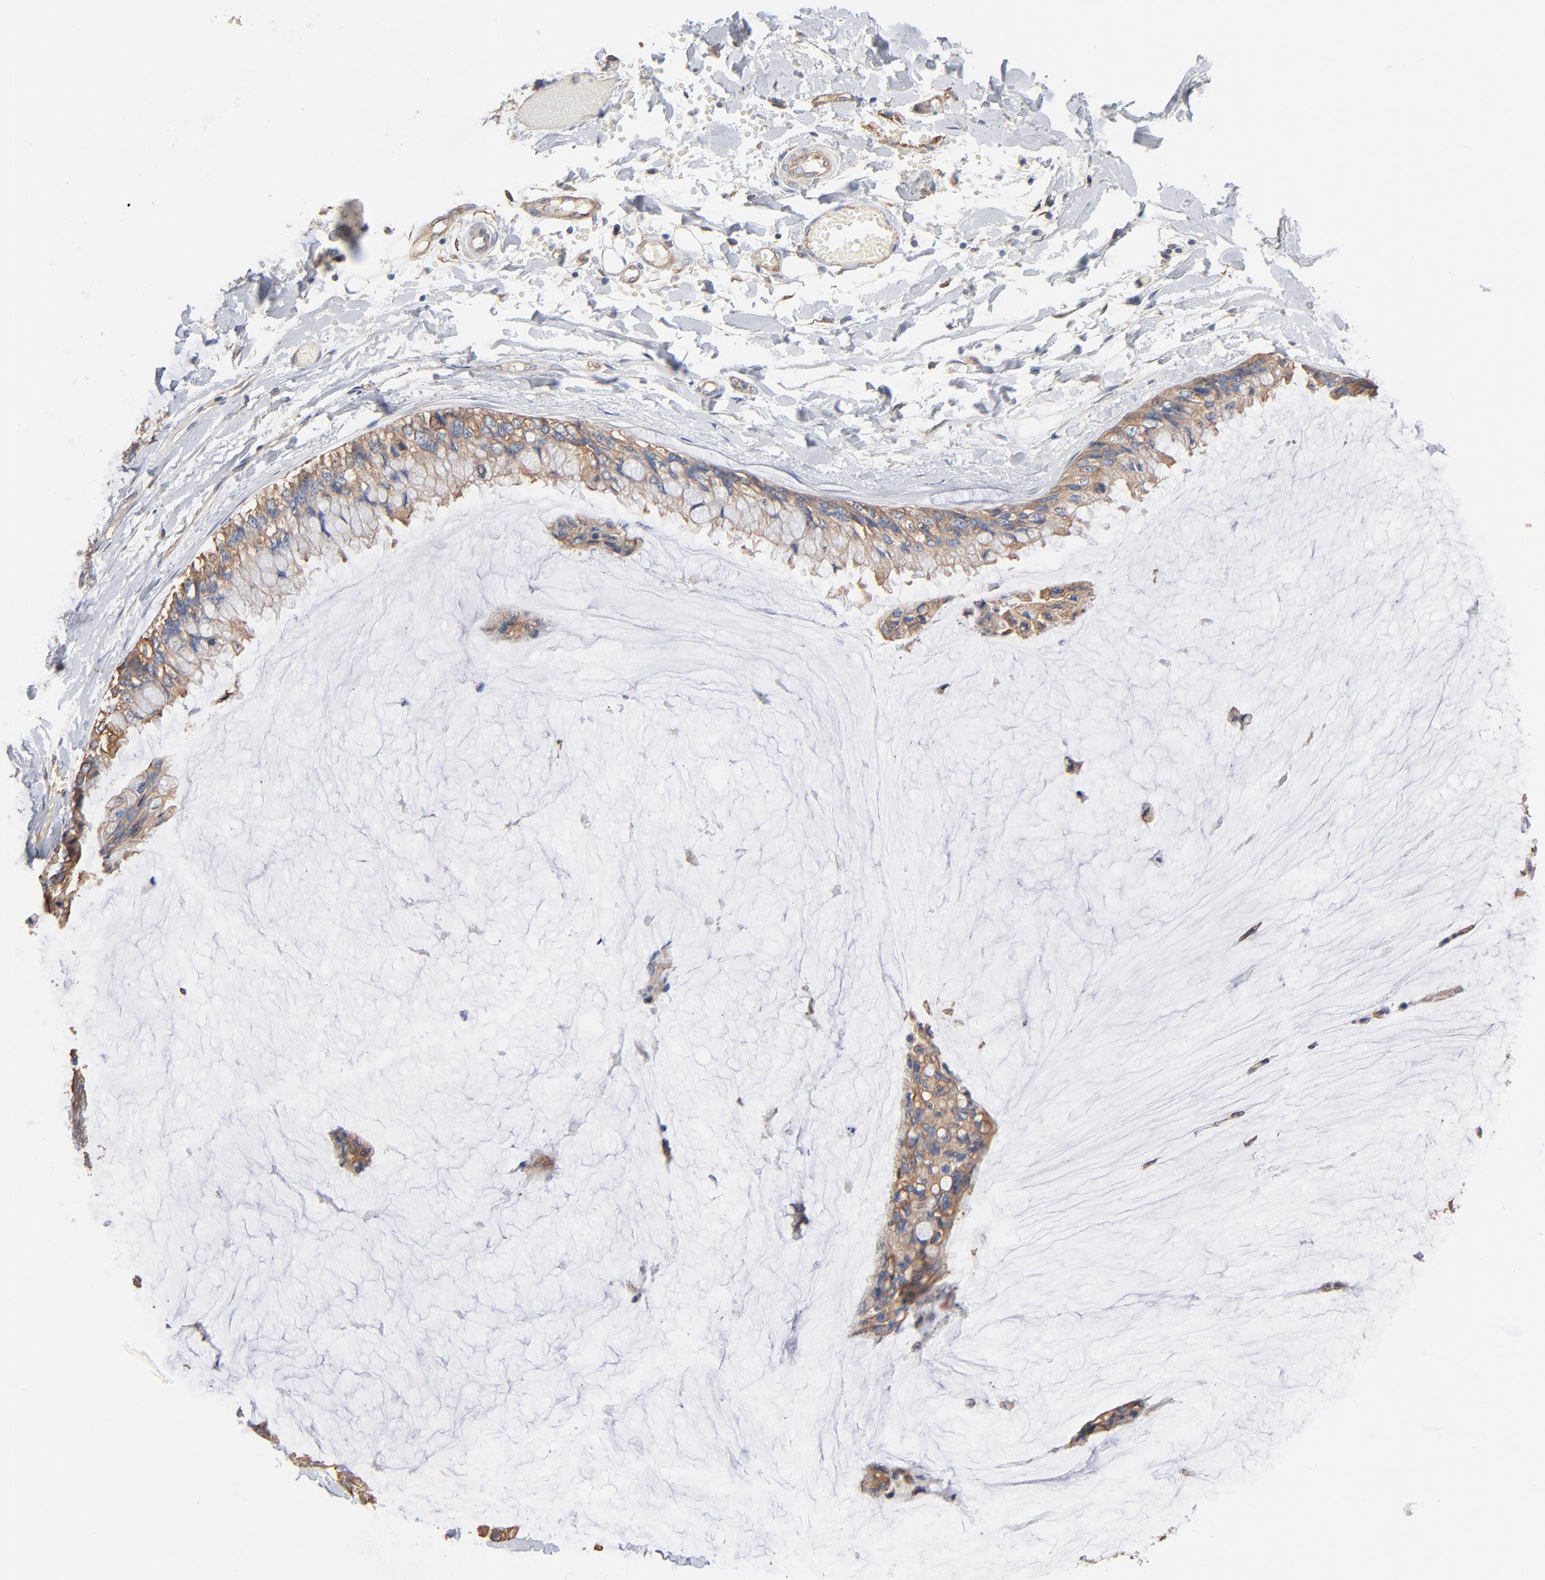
{"staining": {"intensity": "weak", "quantity": ">75%", "location": "cytoplasmic/membranous"}, "tissue": "ovarian cancer", "cell_type": "Tumor cells", "image_type": "cancer", "snomed": [{"axis": "morphology", "description": "Cystadenocarcinoma, mucinous, NOS"}, {"axis": "topography", "description": "Ovary"}], "caption": "IHC of human mucinous cystadenocarcinoma (ovarian) shows low levels of weak cytoplasmic/membranous expression in approximately >75% of tumor cells. (Stains: DAB in brown, nuclei in blue, Microscopy: brightfield microscopy at high magnification).", "gene": "ABCD4", "patient": {"sex": "female", "age": 39}}